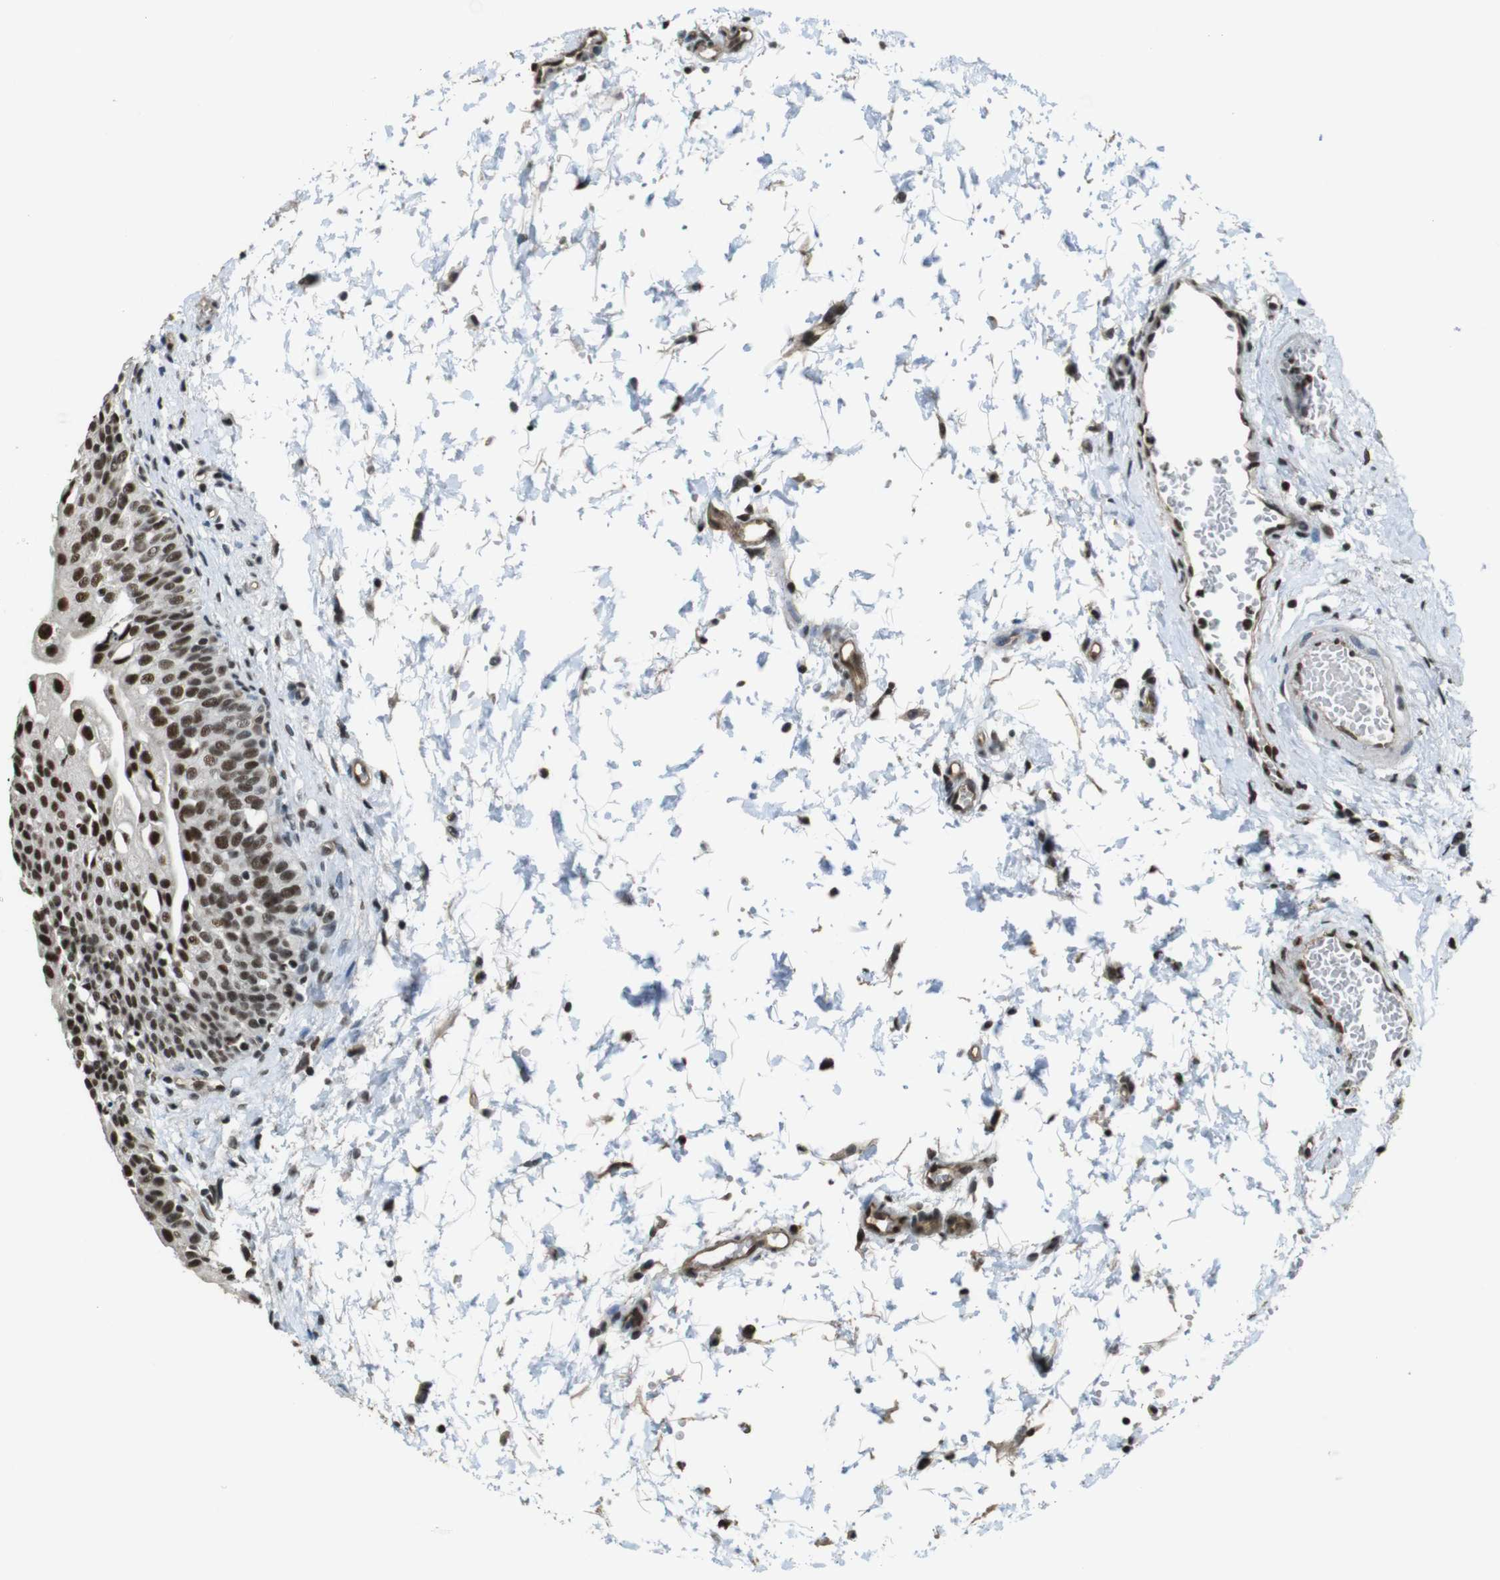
{"staining": {"intensity": "moderate", "quantity": ">75%", "location": "nuclear"}, "tissue": "urinary bladder", "cell_type": "Urothelial cells", "image_type": "normal", "snomed": [{"axis": "morphology", "description": "Normal tissue, NOS"}, {"axis": "topography", "description": "Urinary bladder"}], "caption": "Urothelial cells show medium levels of moderate nuclear positivity in about >75% of cells in unremarkable urinary bladder.", "gene": "CSNK2B", "patient": {"sex": "male", "age": 55}}